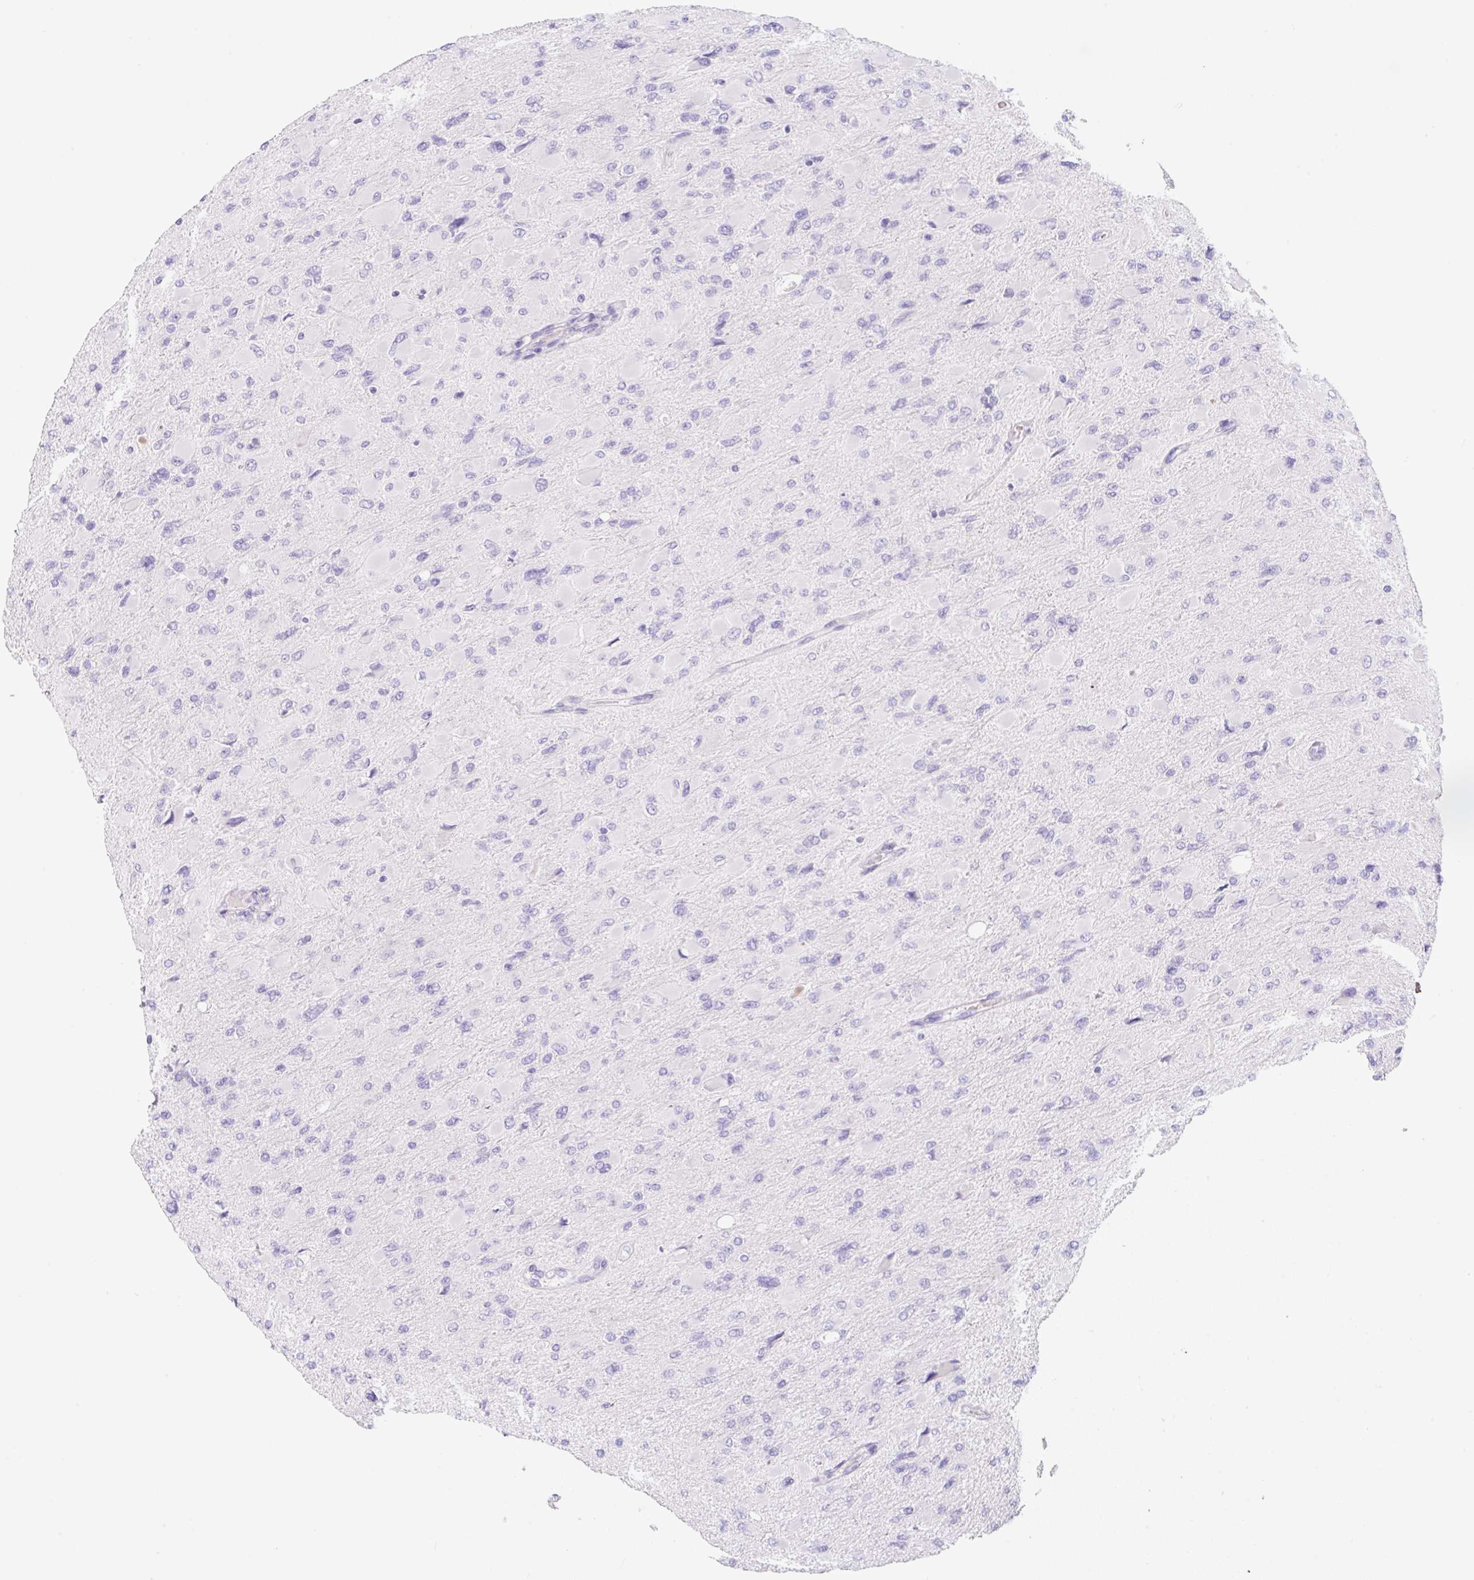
{"staining": {"intensity": "negative", "quantity": "none", "location": "none"}, "tissue": "glioma", "cell_type": "Tumor cells", "image_type": "cancer", "snomed": [{"axis": "morphology", "description": "Glioma, malignant, High grade"}, {"axis": "topography", "description": "Cerebral cortex"}], "caption": "Immunohistochemistry (IHC) of human glioma demonstrates no staining in tumor cells.", "gene": "KLK8", "patient": {"sex": "female", "age": 36}}